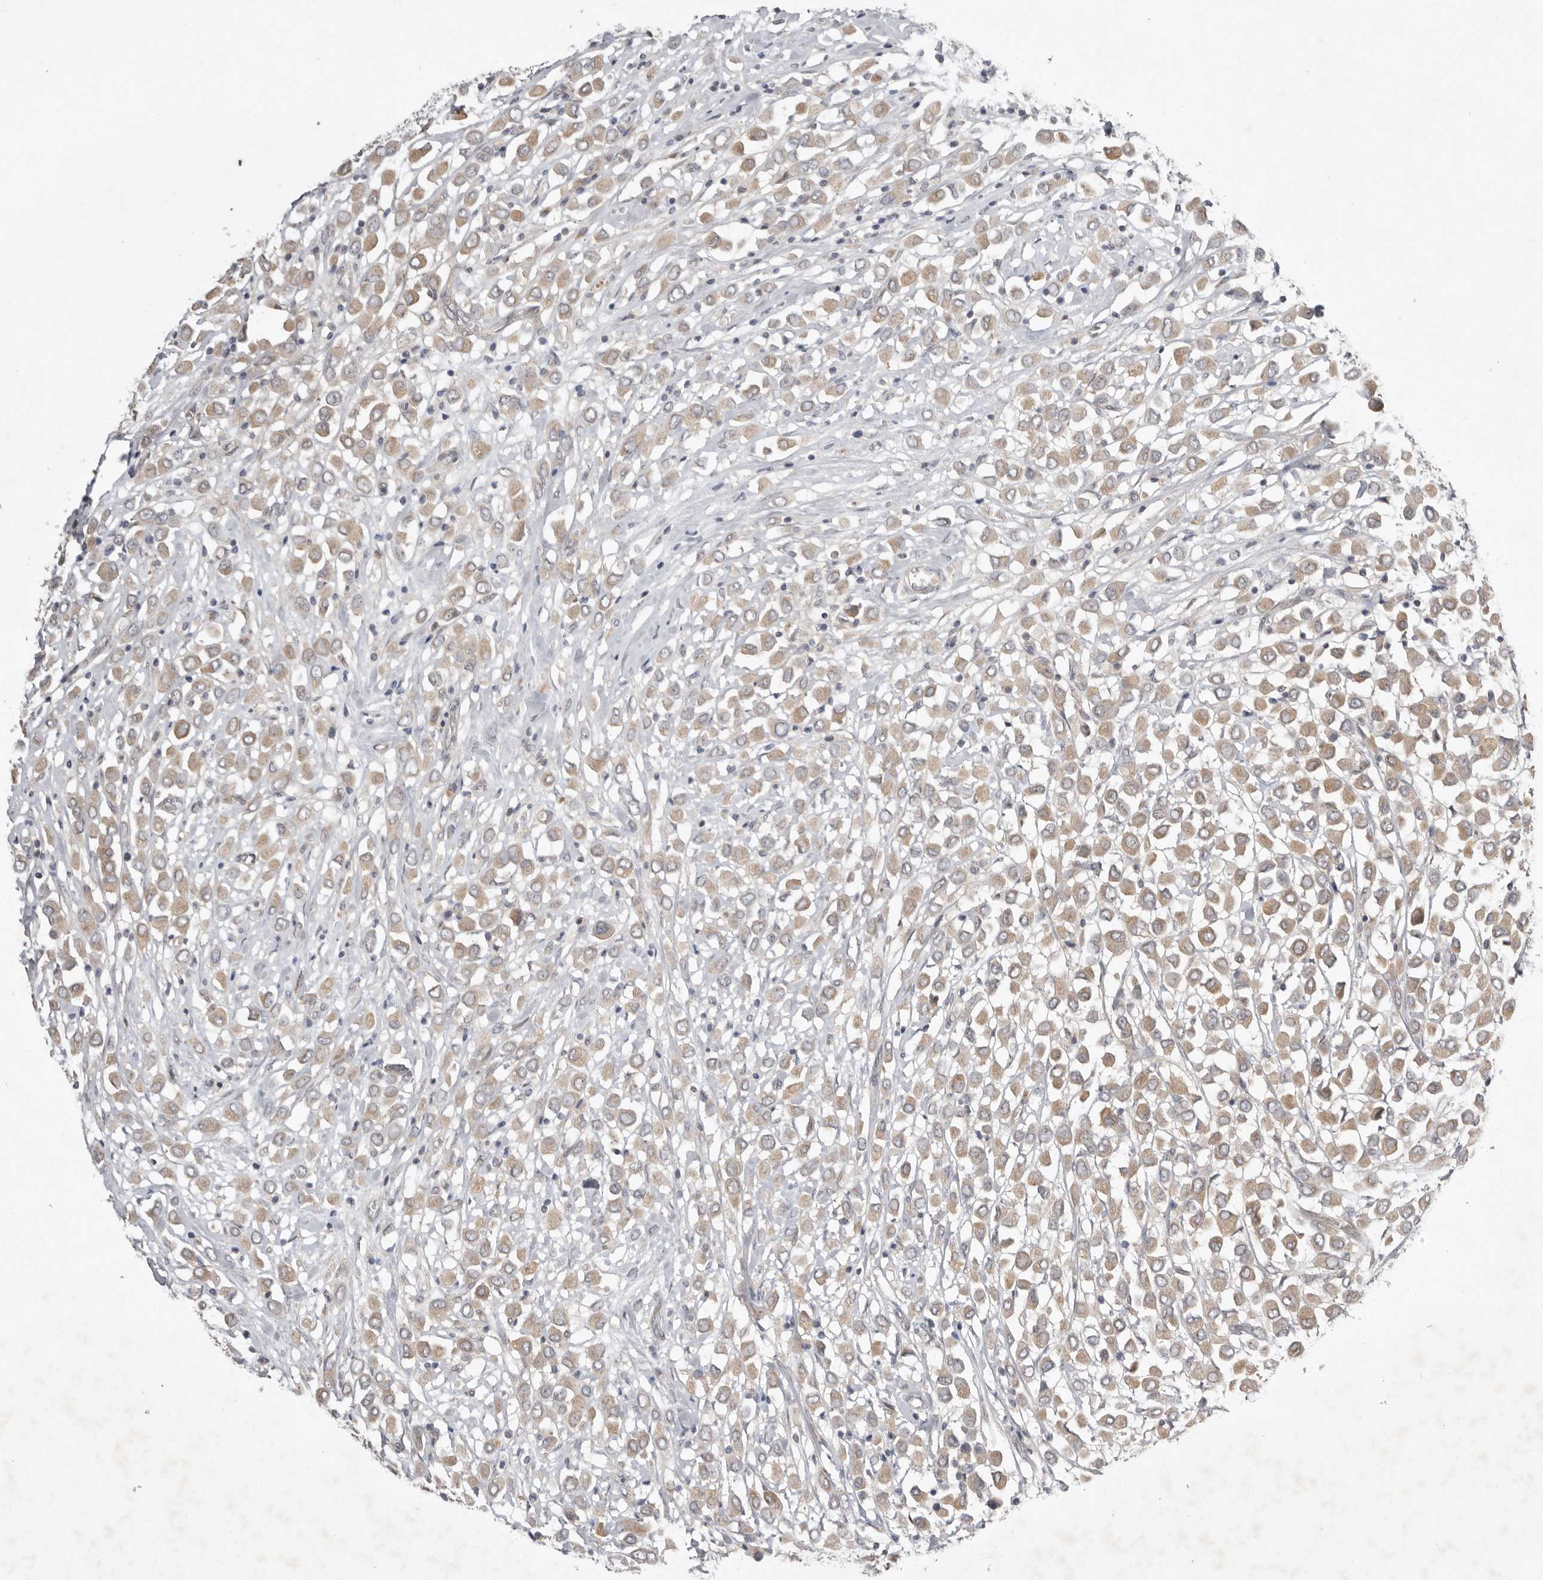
{"staining": {"intensity": "moderate", "quantity": ">75%", "location": "cytoplasmic/membranous"}, "tissue": "breast cancer", "cell_type": "Tumor cells", "image_type": "cancer", "snomed": [{"axis": "morphology", "description": "Duct carcinoma"}, {"axis": "topography", "description": "Breast"}], "caption": "A micrograph showing moderate cytoplasmic/membranous staining in about >75% of tumor cells in breast cancer (infiltrating ductal carcinoma), as visualized by brown immunohistochemical staining.", "gene": "NSUN4", "patient": {"sex": "female", "age": 61}}